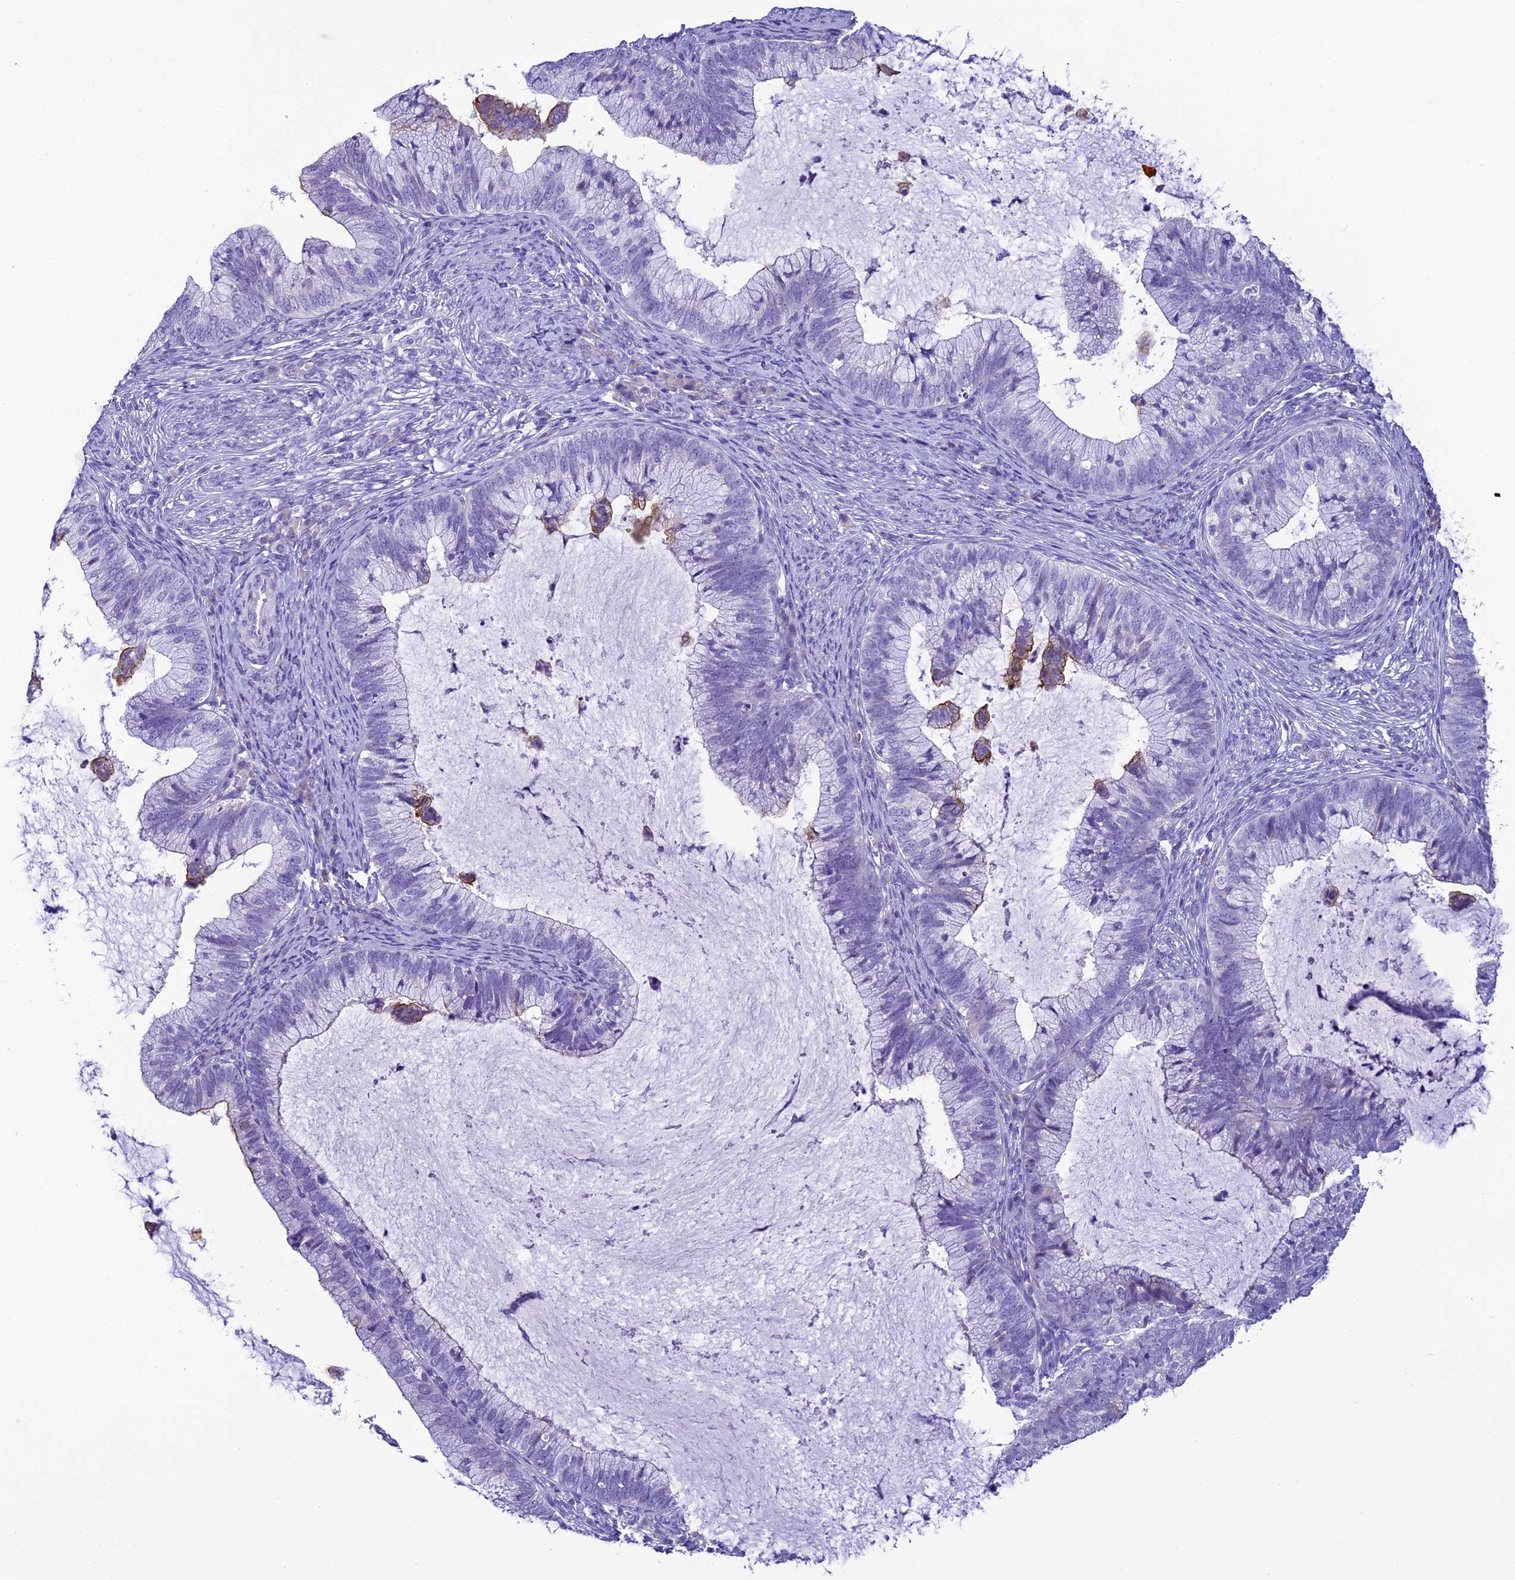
{"staining": {"intensity": "negative", "quantity": "none", "location": "none"}, "tissue": "cervical cancer", "cell_type": "Tumor cells", "image_type": "cancer", "snomed": [{"axis": "morphology", "description": "Adenocarcinoma, NOS"}, {"axis": "topography", "description": "Cervix"}], "caption": "Immunohistochemical staining of human cervical cancer exhibits no significant expression in tumor cells. (DAB IHC visualized using brightfield microscopy, high magnification).", "gene": "SCEL", "patient": {"sex": "female", "age": 36}}